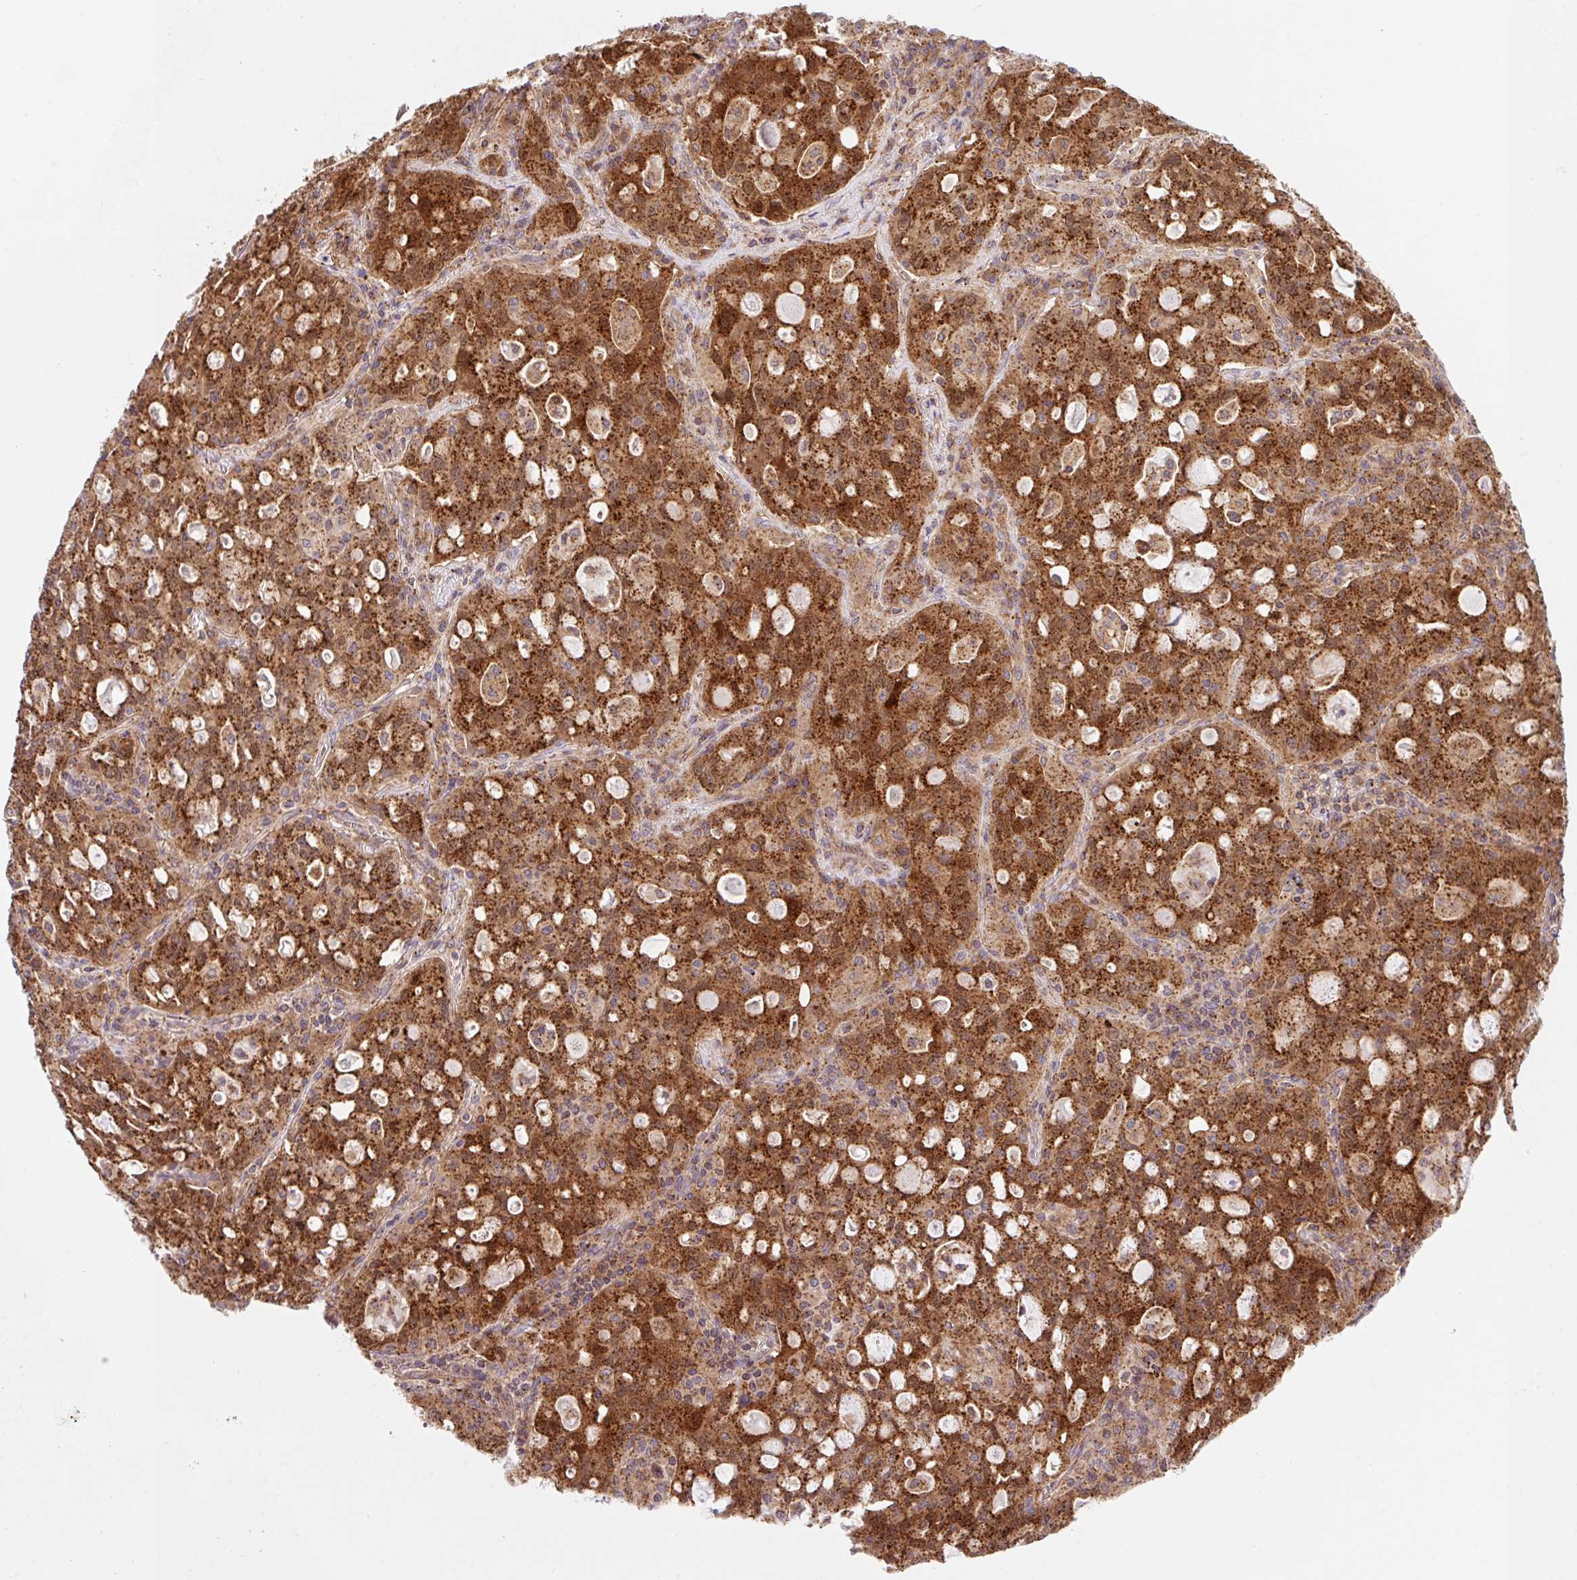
{"staining": {"intensity": "strong", "quantity": ">75%", "location": "cytoplasmic/membranous"}, "tissue": "lung cancer", "cell_type": "Tumor cells", "image_type": "cancer", "snomed": [{"axis": "morphology", "description": "Adenocarcinoma, NOS"}, {"axis": "topography", "description": "Lung"}], "caption": "The micrograph reveals a brown stain indicating the presence of a protein in the cytoplasmic/membranous of tumor cells in adenocarcinoma (lung). (IHC, brightfield microscopy, high magnification).", "gene": "VPS4A", "patient": {"sex": "female", "age": 44}}